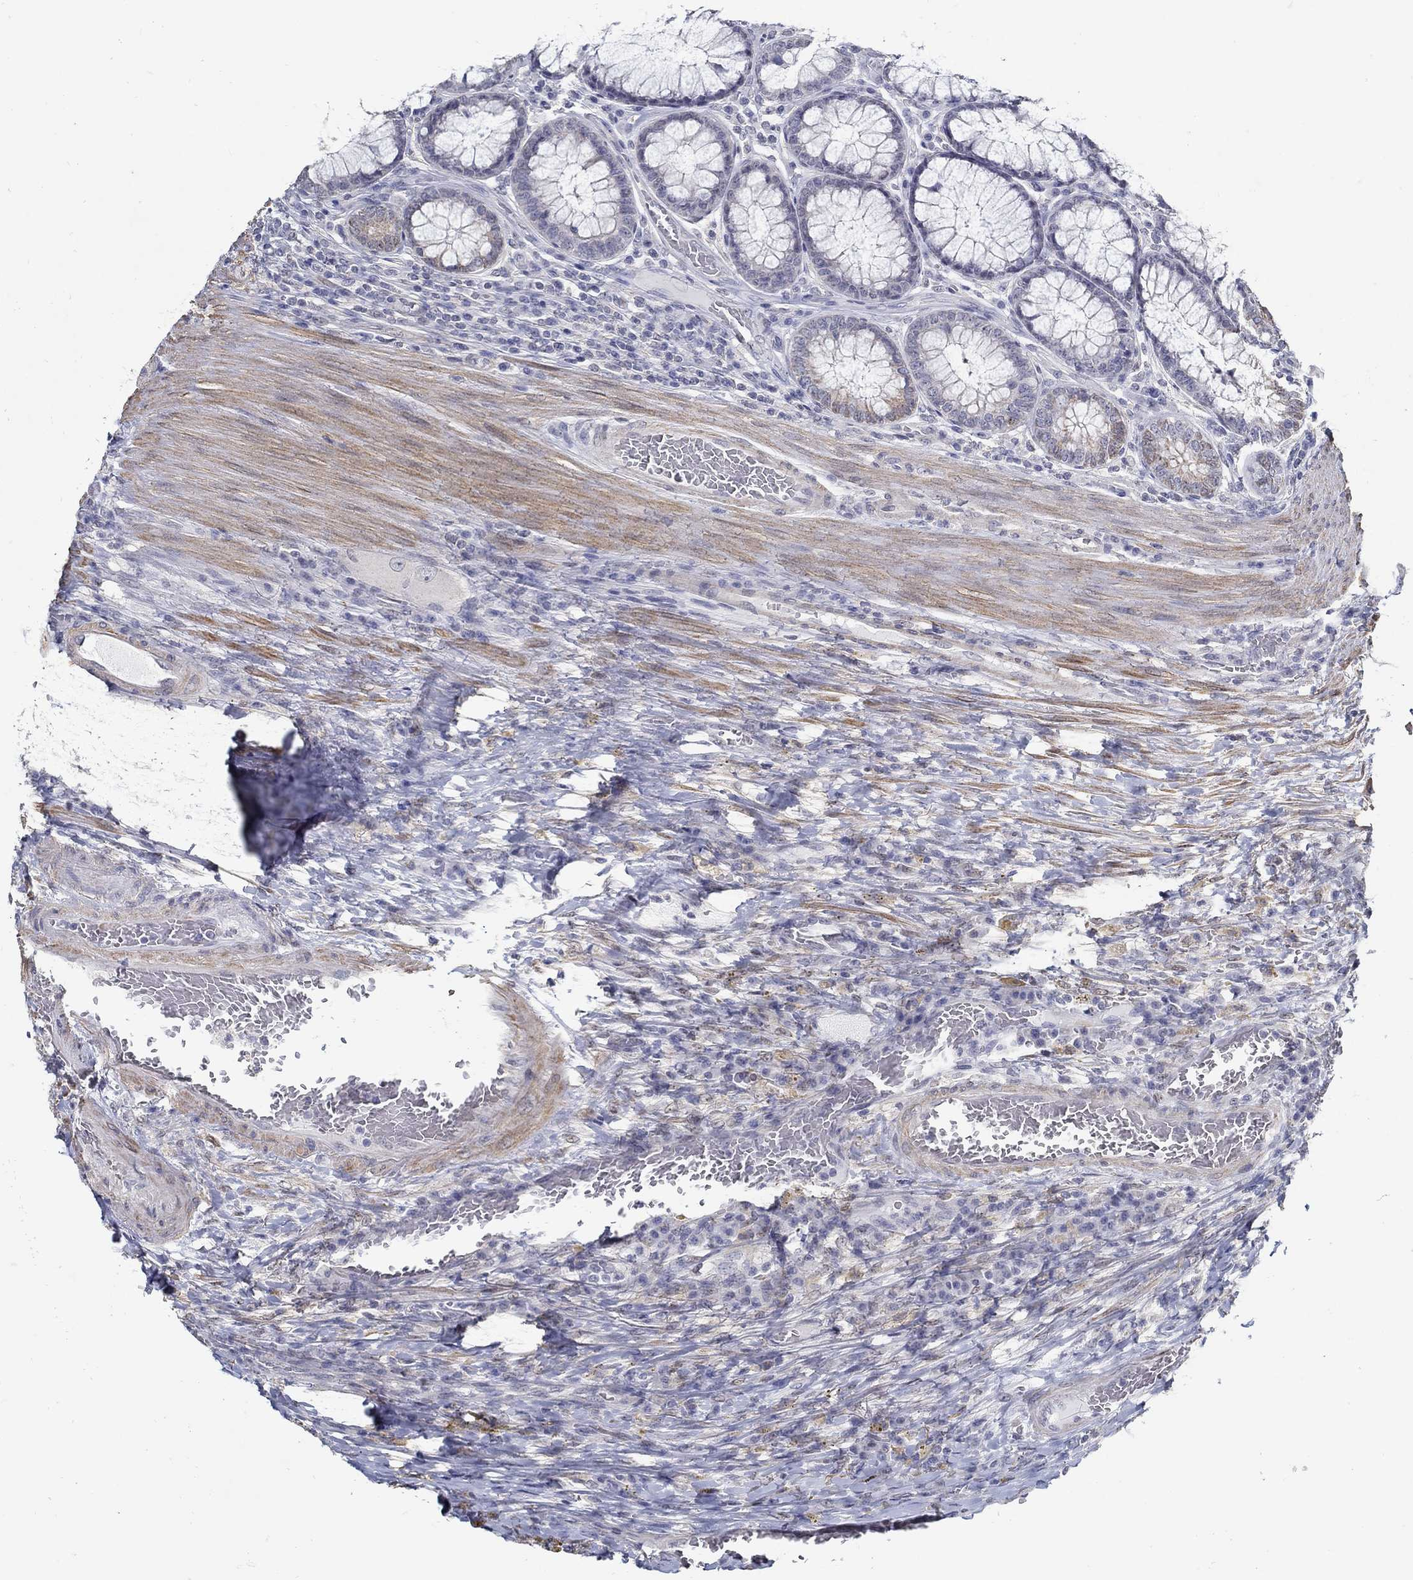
{"staining": {"intensity": "negative", "quantity": "none", "location": "none"}, "tissue": "colorectal cancer", "cell_type": "Tumor cells", "image_type": "cancer", "snomed": [{"axis": "morphology", "description": "Adenocarcinoma, NOS"}, {"axis": "topography", "description": "Colon"}], "caption": "A high-resolution histopathology image shows IHC staining of colorectal cancer, which displays no significant expression in tumor cells.", "gene": "USP29", "patient": {"sex": "female", "age": 86}}